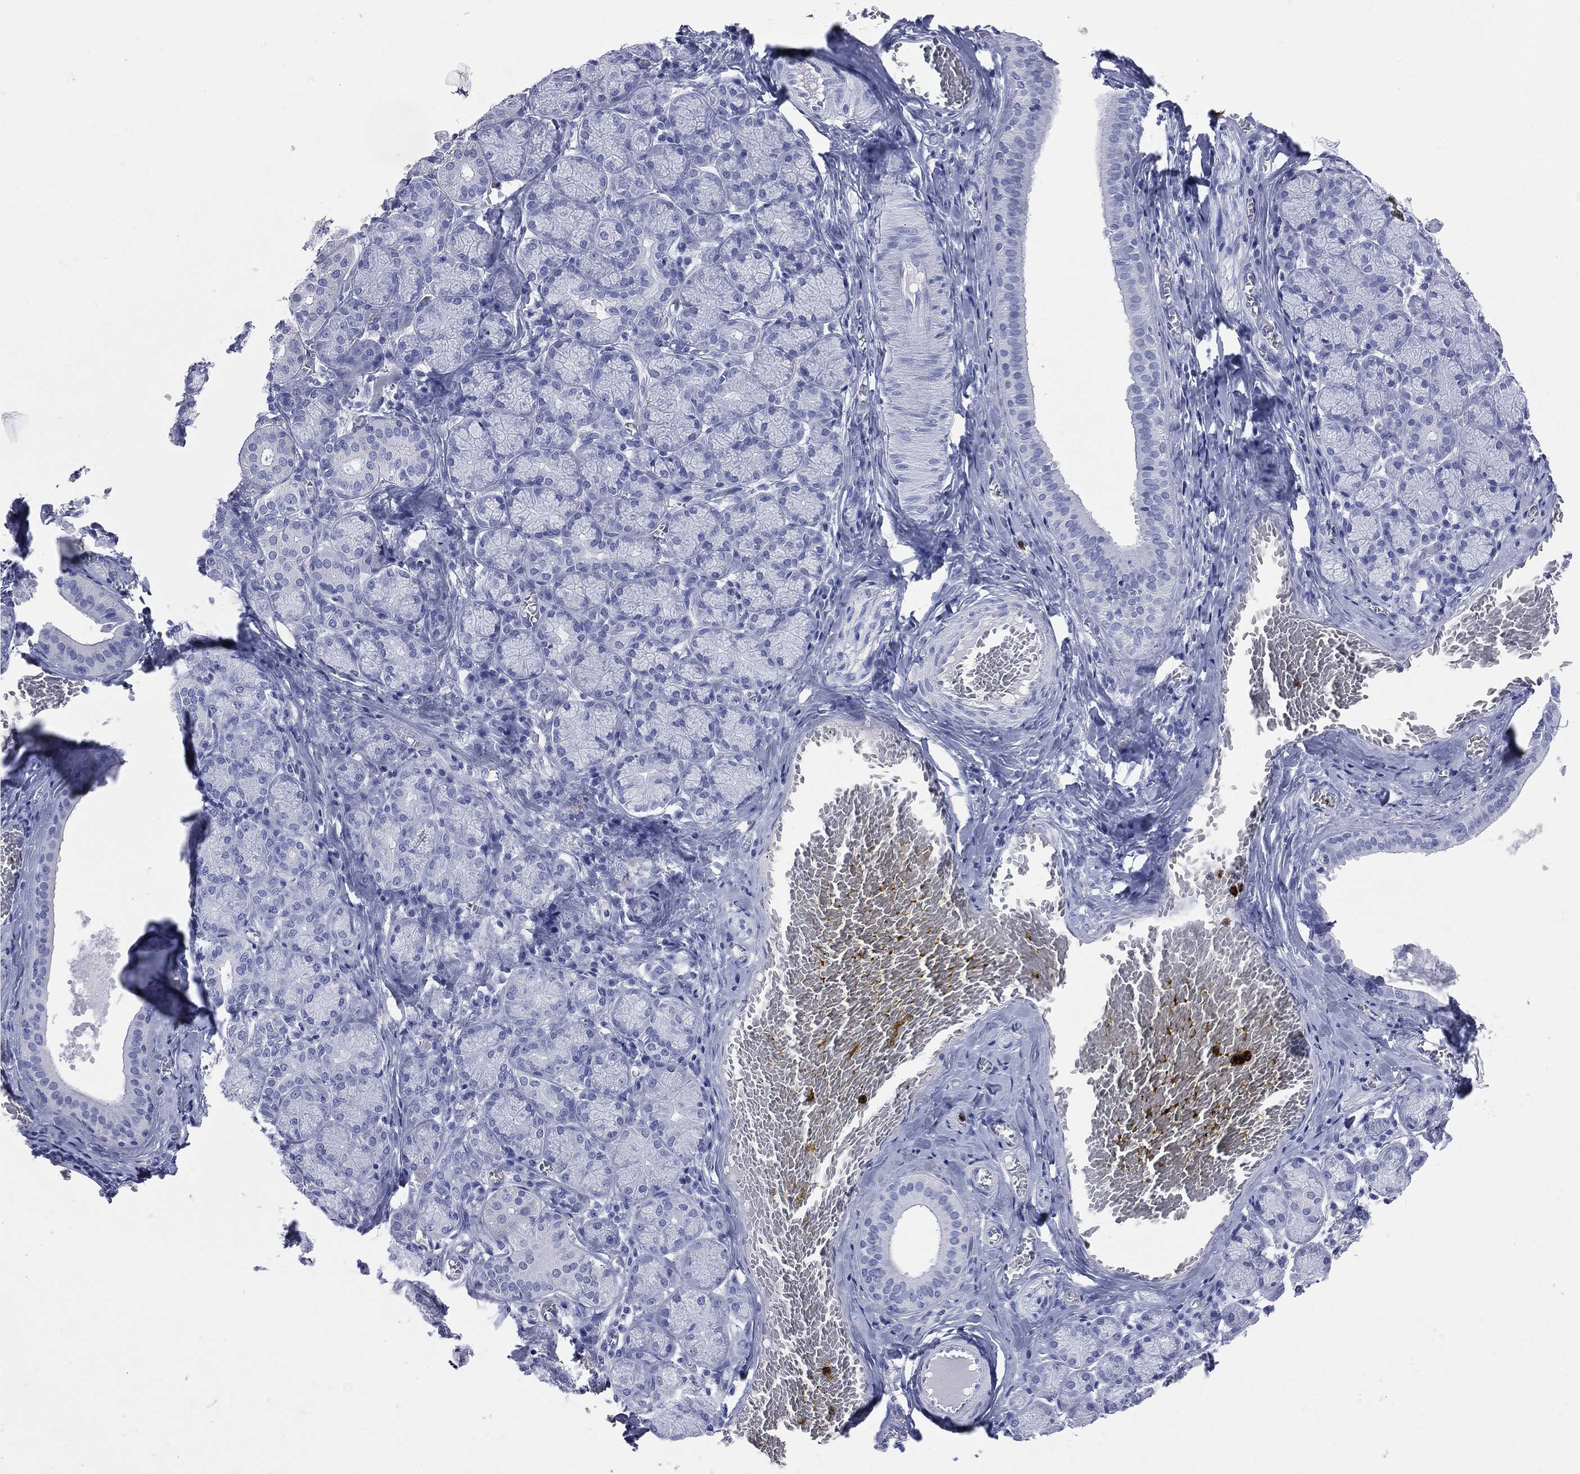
{"staining": {"intensity": "negative", "quantity": "none", "location": "none"}, "tissue": "salivary gland", "cell_type": "Glandular cells", "image_type": "normal", "snomed": [{"axis": "morphology", "description": "Normal tissue, NOS"}, {"axis": "topography", "description": "Salivary gland"}, {"axis": "topography", "description": "Peripheral nerve tissue"}], "caption": "Immunohistochemical staining of benign human salivary gland shows no significant staining in glandular cells.", "gene": "PGLYRP1", "patient": {"sex": "female", "age": 24}}